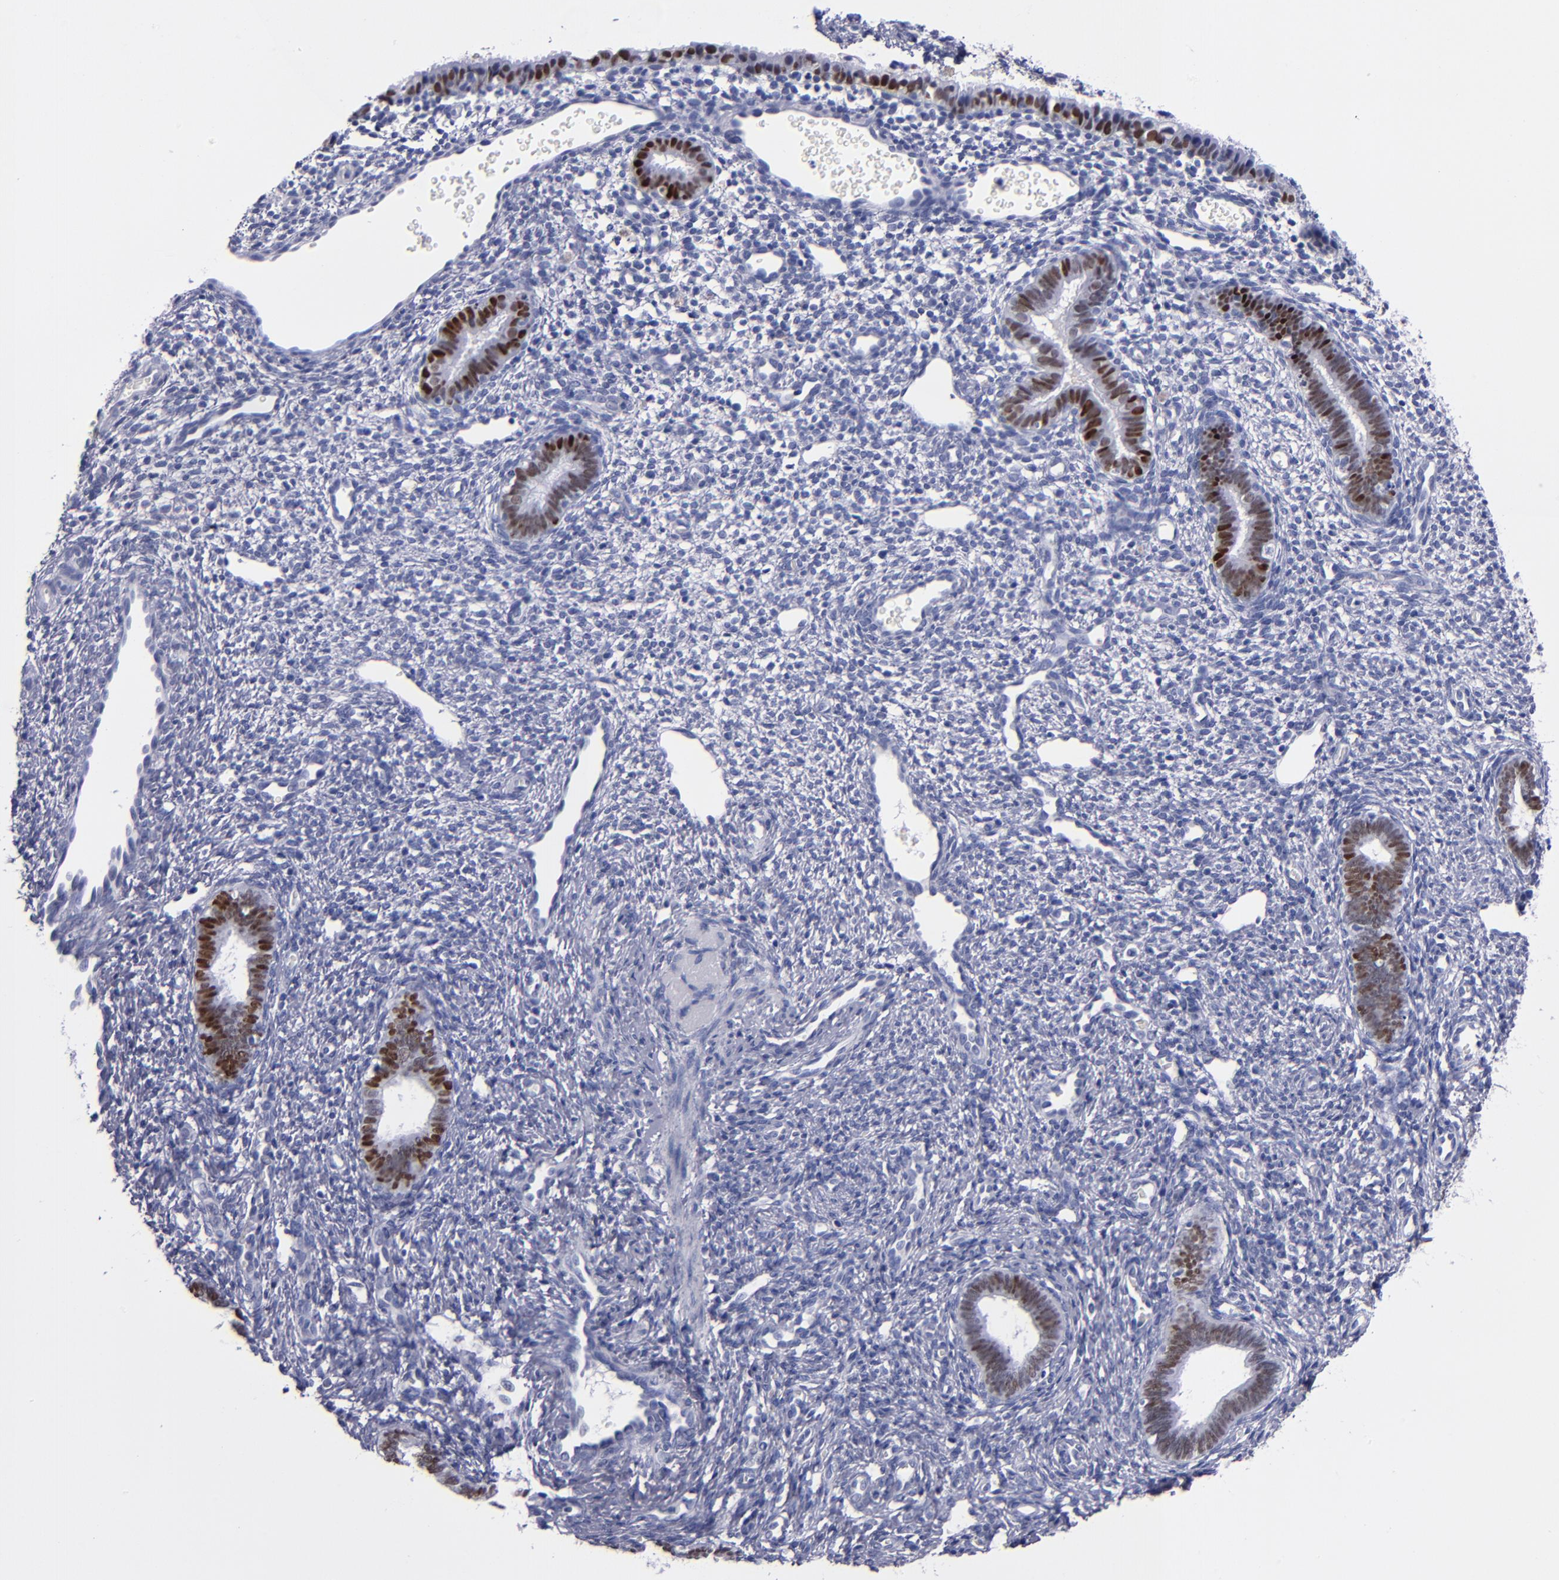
{"staining": {"intensity": "negative", "quantity": "none", "location": "none"}, "tissue": "endometrium", "cell_type": "Cells in endometrial stroma", "image_type": "normal", "snomed": [{"axis": "morphology", "description": "Normal tissue, NOS"}, {"axis": "topography", "description": "Endometrium"}], "caption": "Immunohistochemistry (IHC) micrograph of unremarkable endometrium stained for a protein (brown), which exhibits no positivity in cells in endometrial stroma.", "gene": "HNF1B", "patient": {"sex": "female", "age": 27}}